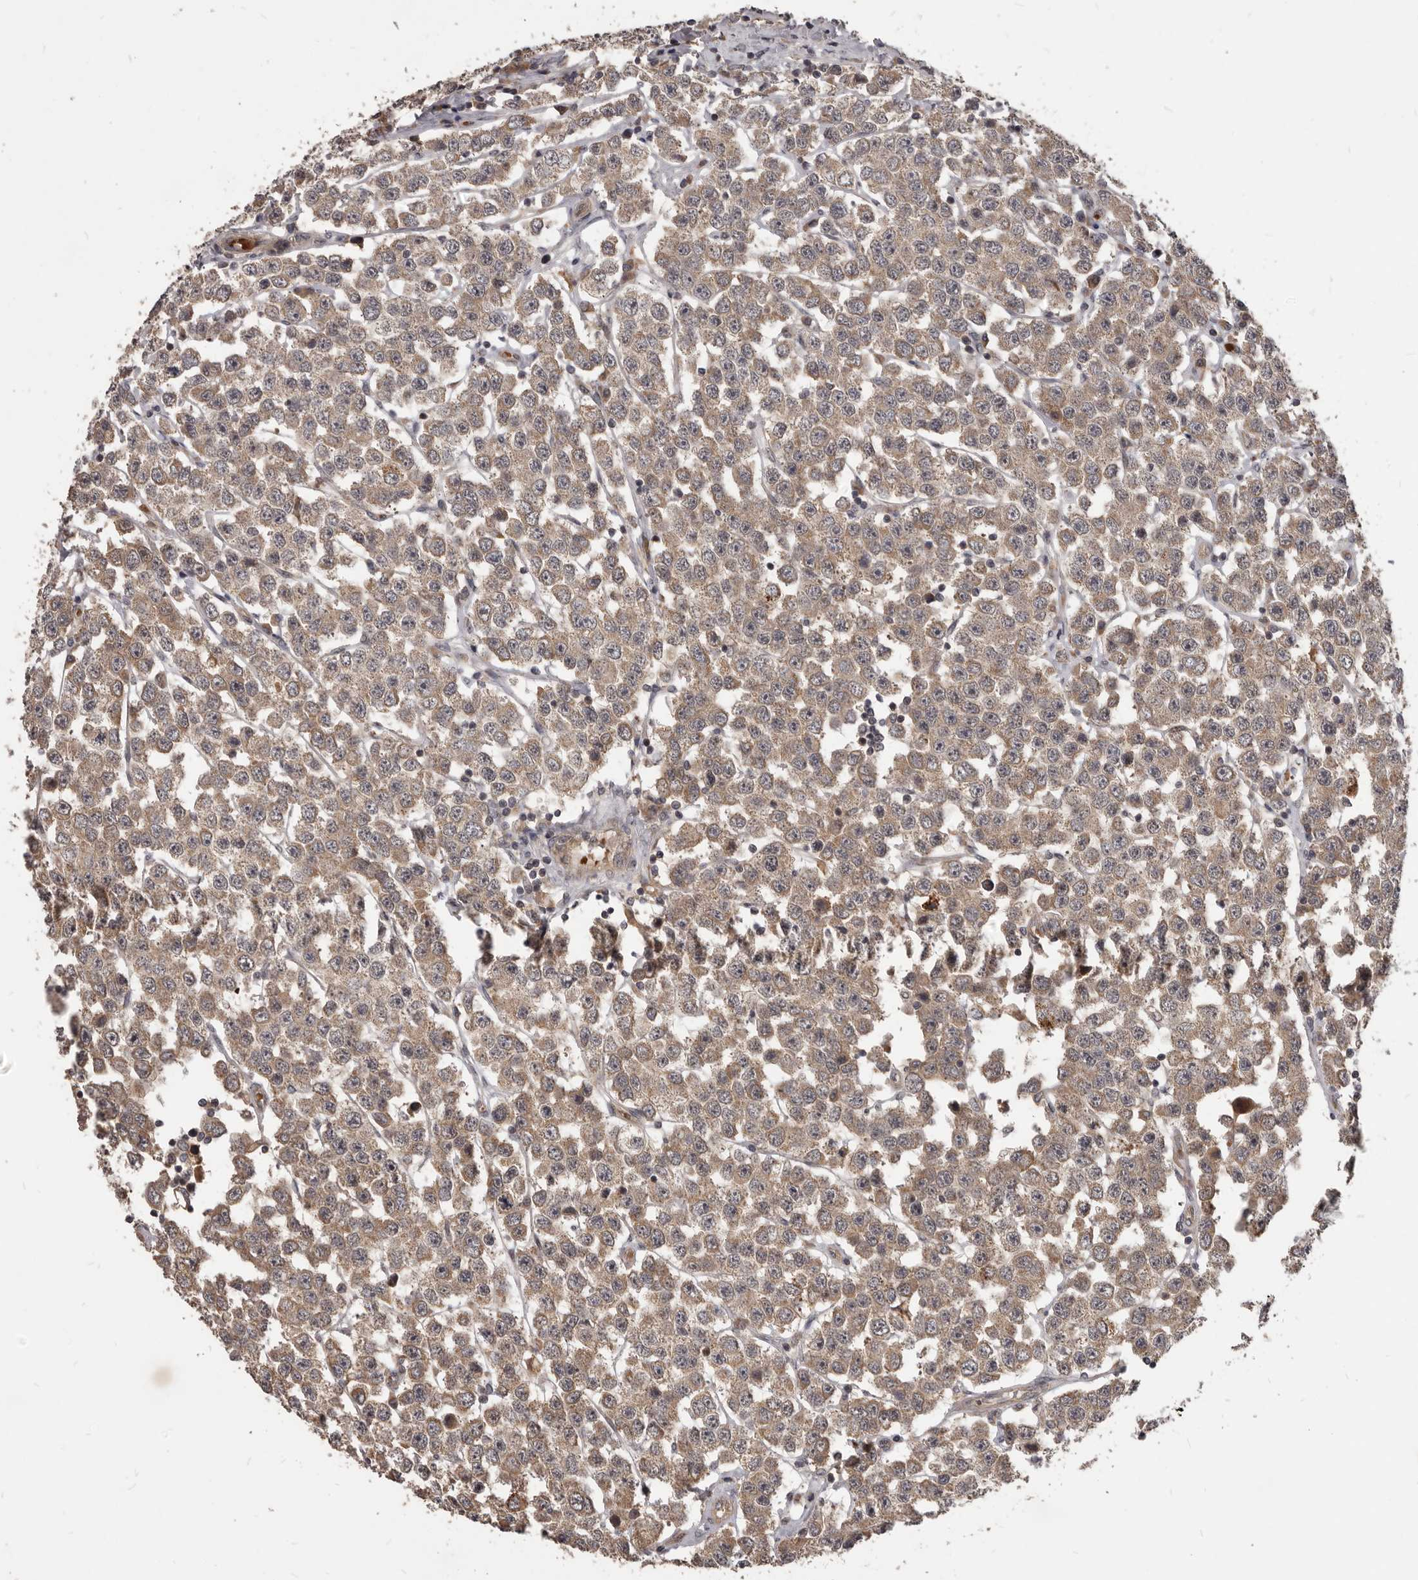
{"staining": {"intensity": "moderate", "quantity": ">75%", "location": "cytoplasmic/membranous"}, "tissue": "testis cancer", "cell_type": "Tumor cells", "image_type": "cancer", "snomed": [{"axis": "morphology", "description": "Seminoma, NOS"}, {"axis": "topography", "description": "Testis"}], "caption": "This photomicrograph displays testis cancer (seminoma) stained with IHC to label a protein in brown. The cytoplasmic/membranous of tumor cells show moderate positivity for the protein. Nuclei are counter-stained blue.", "gene": "GABPB2", "patient": {"sex": "male", "age": 28}}